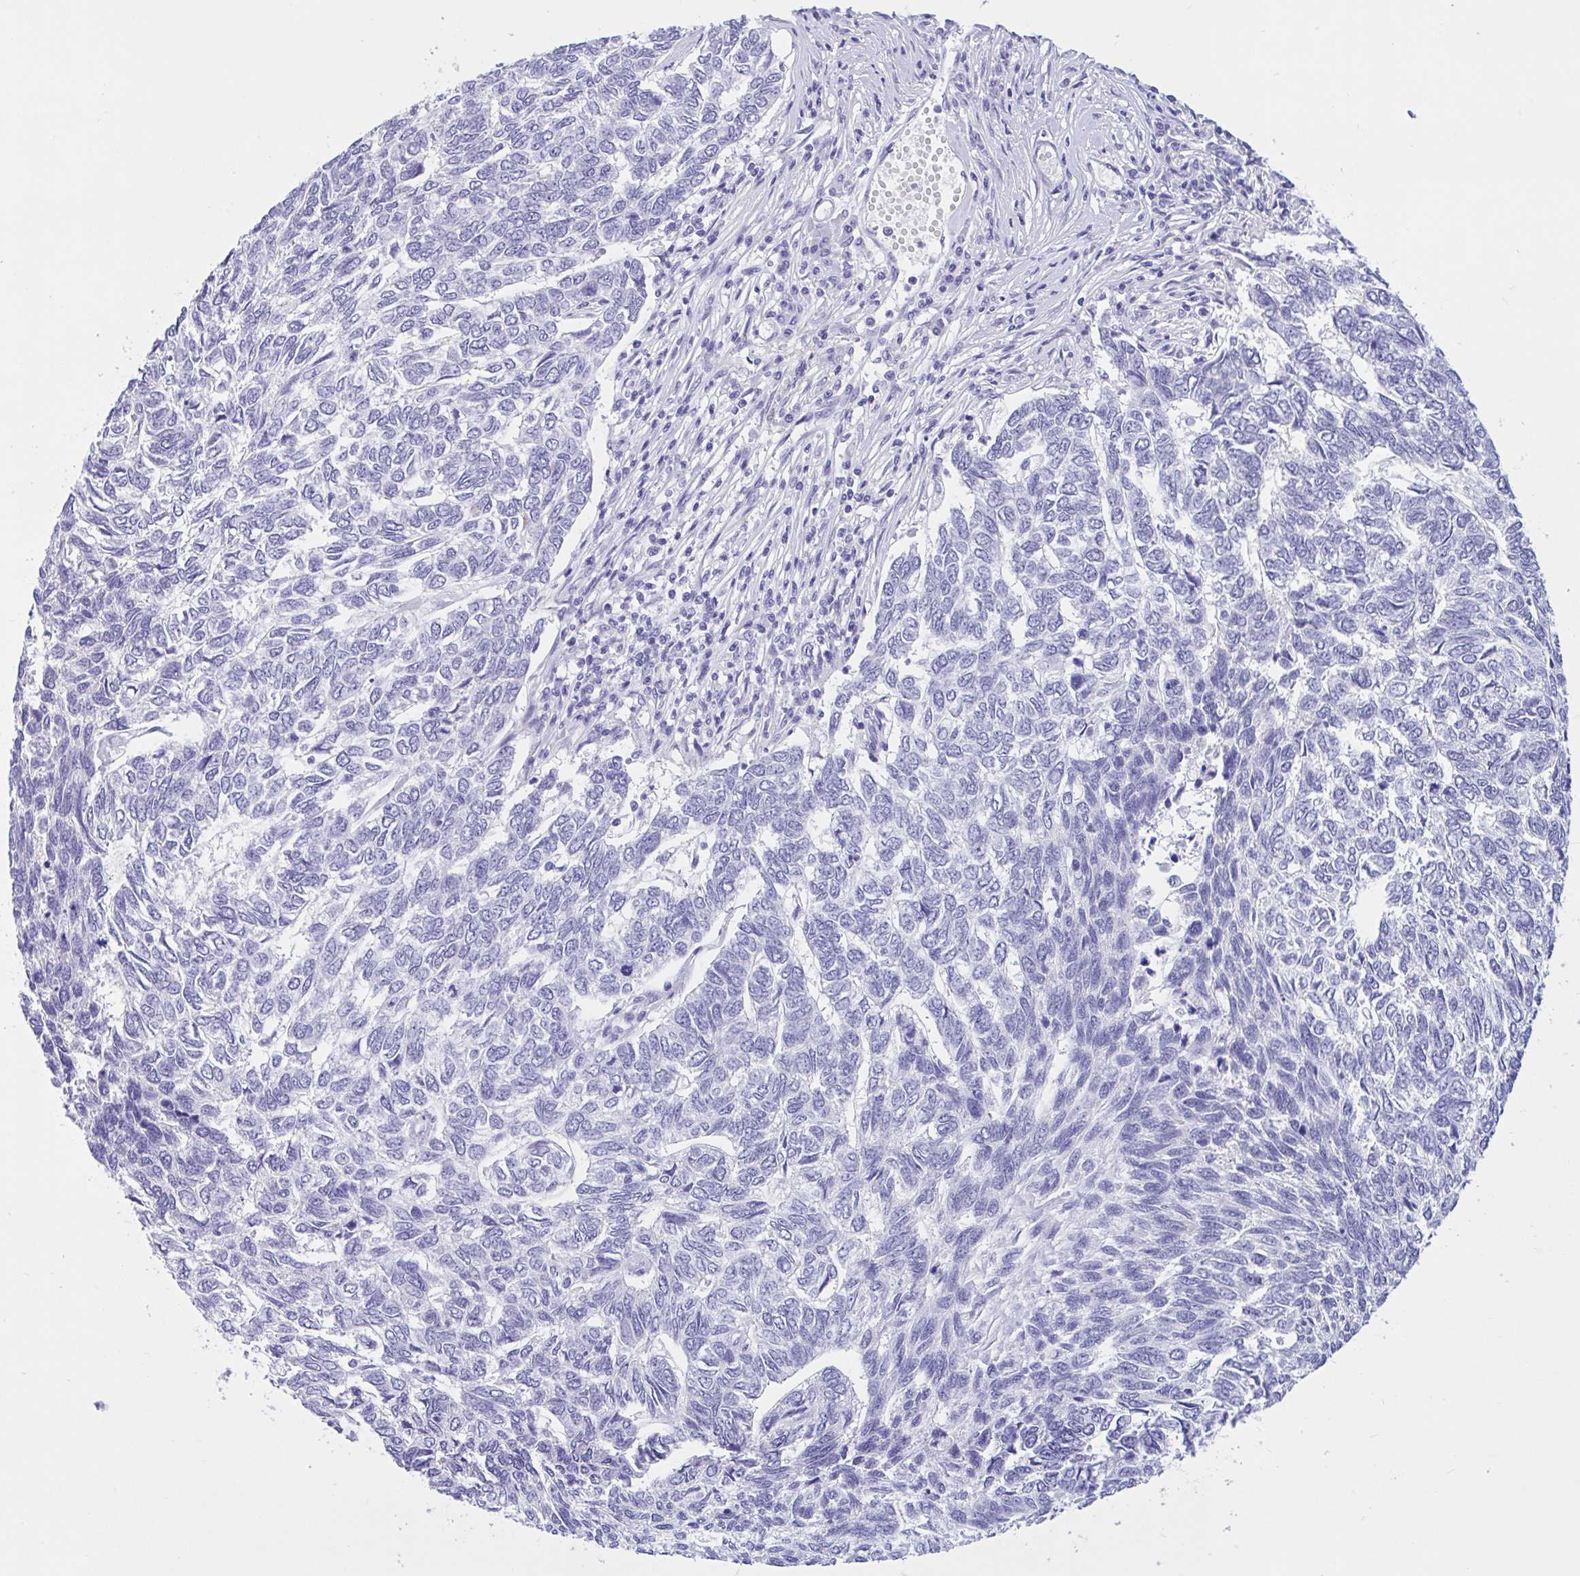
{"staining": {"intensity": "negative", "quantity": "none", "location": "none"}, "tissue": "skin cancer", "cell_type": "Tumor cells", "image_type": "cancer", "snomed": [{"axis": "morphology", "description": "Basal cell carcinoma"}, {"axis": "topography", "description": "Skin"}], "caption": "IHC of human skin basal cell carcinoma displays no positivity in tumor cells.", "gene": "OR4N4", "patient": {"sex": "female", "age": 65}}